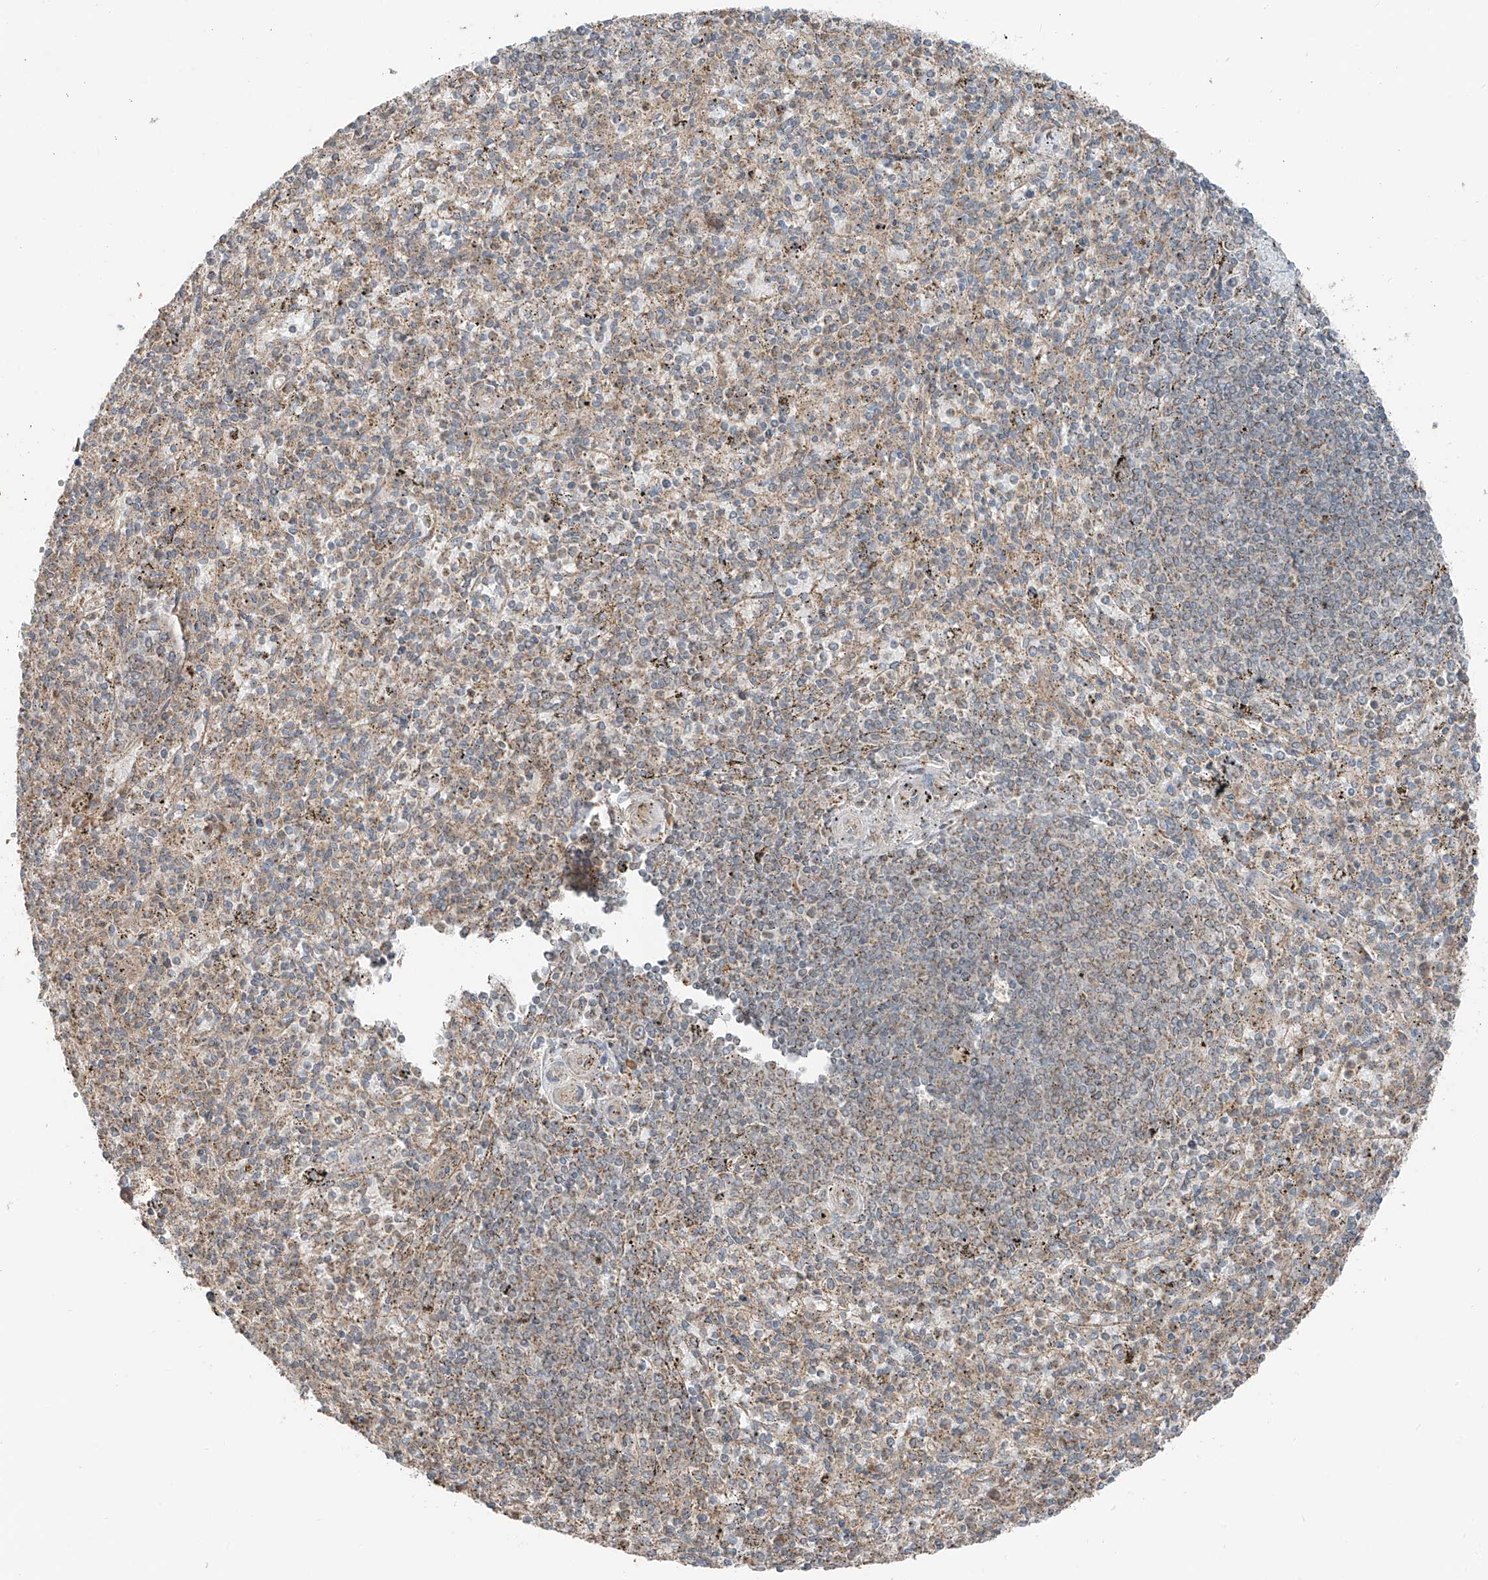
{"staining": {"intensity": "weak", "quantity": "25%-75%", "location": "cytoplasmic/membranous"}, "tissue": "spleen", "cell_type": "Cells in red pulp", "image_type": "normal", "snomed": [{"axis": "morphology", "description": "Normal tissue, NOS"}, {"axis": "topography", "description": "Spleen"}], "caption": "Spleen stained with immunohistochemistry (IHC) exhibits weak cytoplasmic/membranous expression in approximately 25%-75% of cells in red pulp. (DAB (3,3'-diaminobenzidine) = brown stain, brightfield microscopy at high magnification).", "gene": "CEP162", "patient": {"sex": "male", "age": 72}}